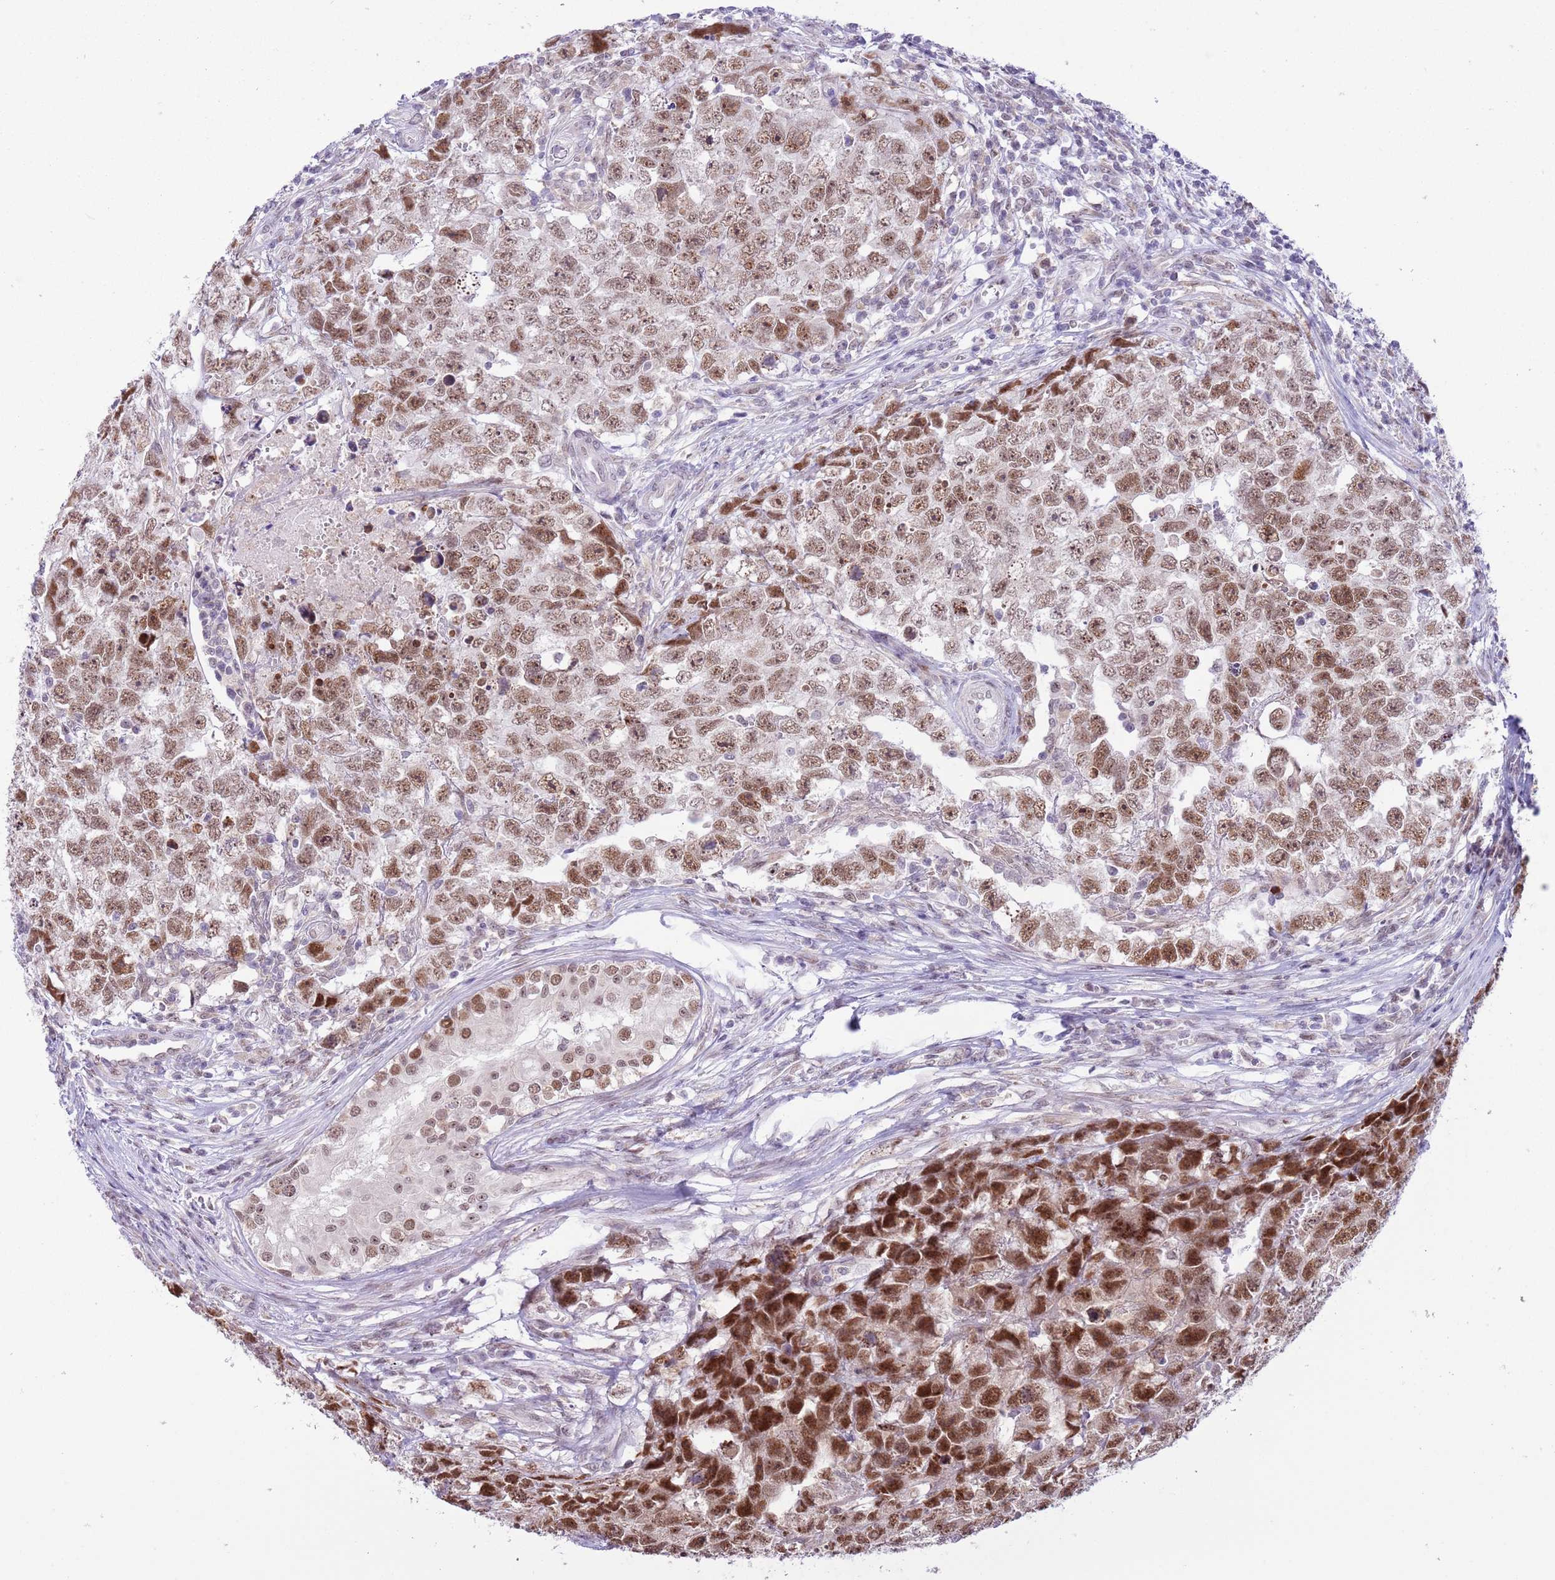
{"staining": {"intensity": "strong", "quantity": ">75%", "location": "nuclear"}, "tissue": "testis cancer", "cell_type": "Tumor cells", "image_type": "cancer", "snomed": [{"axis": "morphology", "description": "Carcinoma, Embryonal, NOS"}, {"axis": "topography", "description": "Testis"}], "caption": "Human embryonal carcinoma (testis) stained for a protein (brown) reveals strong nuclear positive positivity in about >75% of tumor cells.", "gene": "ZNF576", "patient": {"sex": "male", "age": 22}}